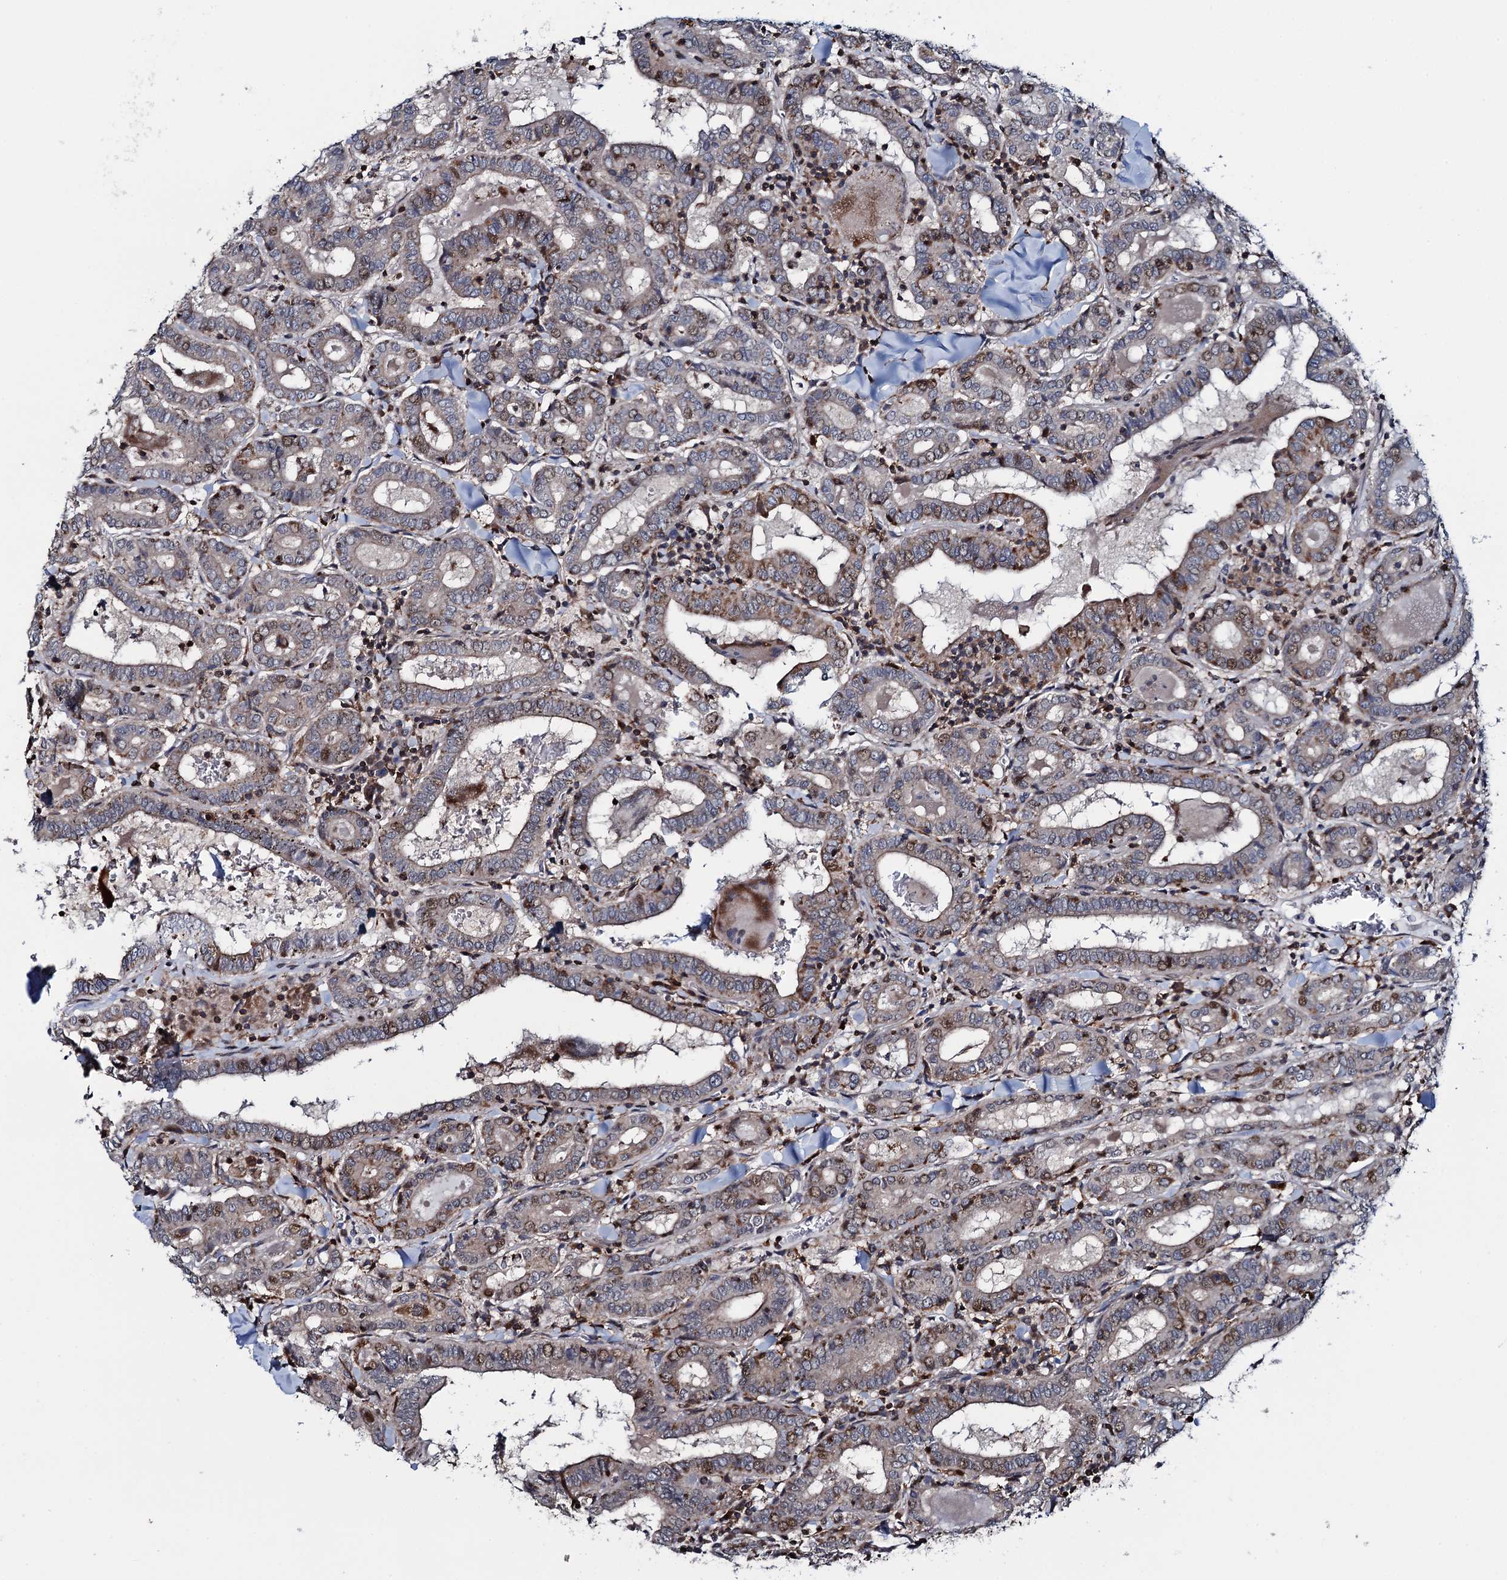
{"staining": {"intensity": "moderate", "quantity": "<25%", "location": "cytoplasmic/membranous"}, "tissue": "thyroid cancer", "cell_type": "Tumor cells", "image_type": "cancer", "snomed": [{"axis": "morphology", "description": "Papillary adenocarcinoma, NOS"}, {"axis": "topography", "description": "Thyroid gland"}], "caption": "Approximately <25% of tumor cells in human thyroid cancer exhibit moderate cytoplasmic/membranous protein staining as visualized by brown immunohistochemical staining.", "gene": "CCDC102A", "patient": {"sex": "female", "age": 72}}